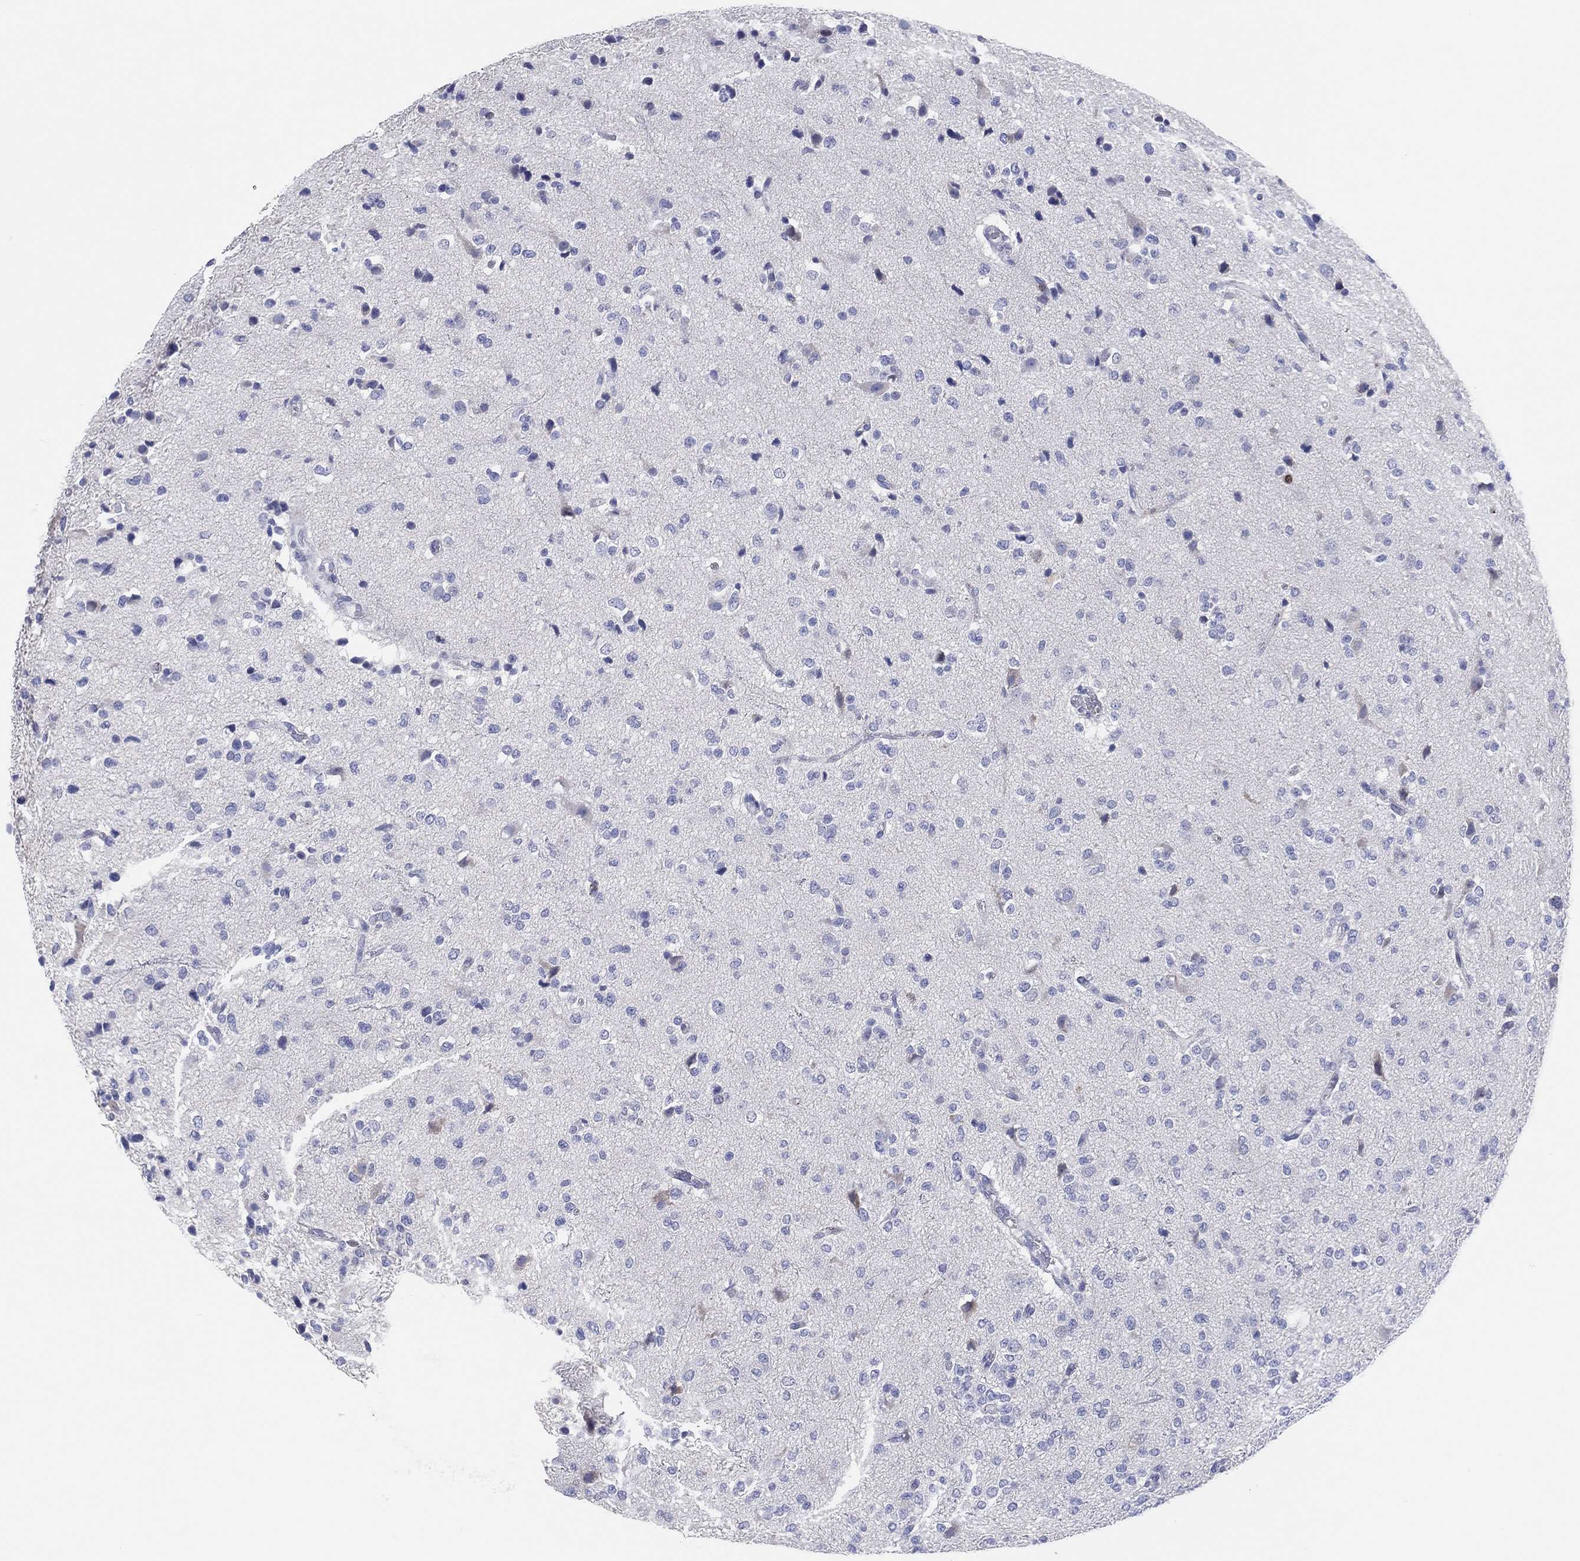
{"staining": {"intensity": "negative", "quantity": "none", "location": "none"}, "tissue": "glioma", "cell_type": "Tumor cells", "image_type": "cancer", "snomed": [{"axis": "morphology", "description": "Glioma, malignant, Low grade"}, {"axis": "topography", "description": "Brain"}], "caption": "An image of human low-grade glioma (malignant) is negative for staining in tumor cells. The staining was performed using DAB to visualize the protein expression in brown, while the nuclei were stained in blue with hematoxylin (Magnification: 20x).", "gene": "PLAC8", "patient": {"sex": "male", "age": 41}}